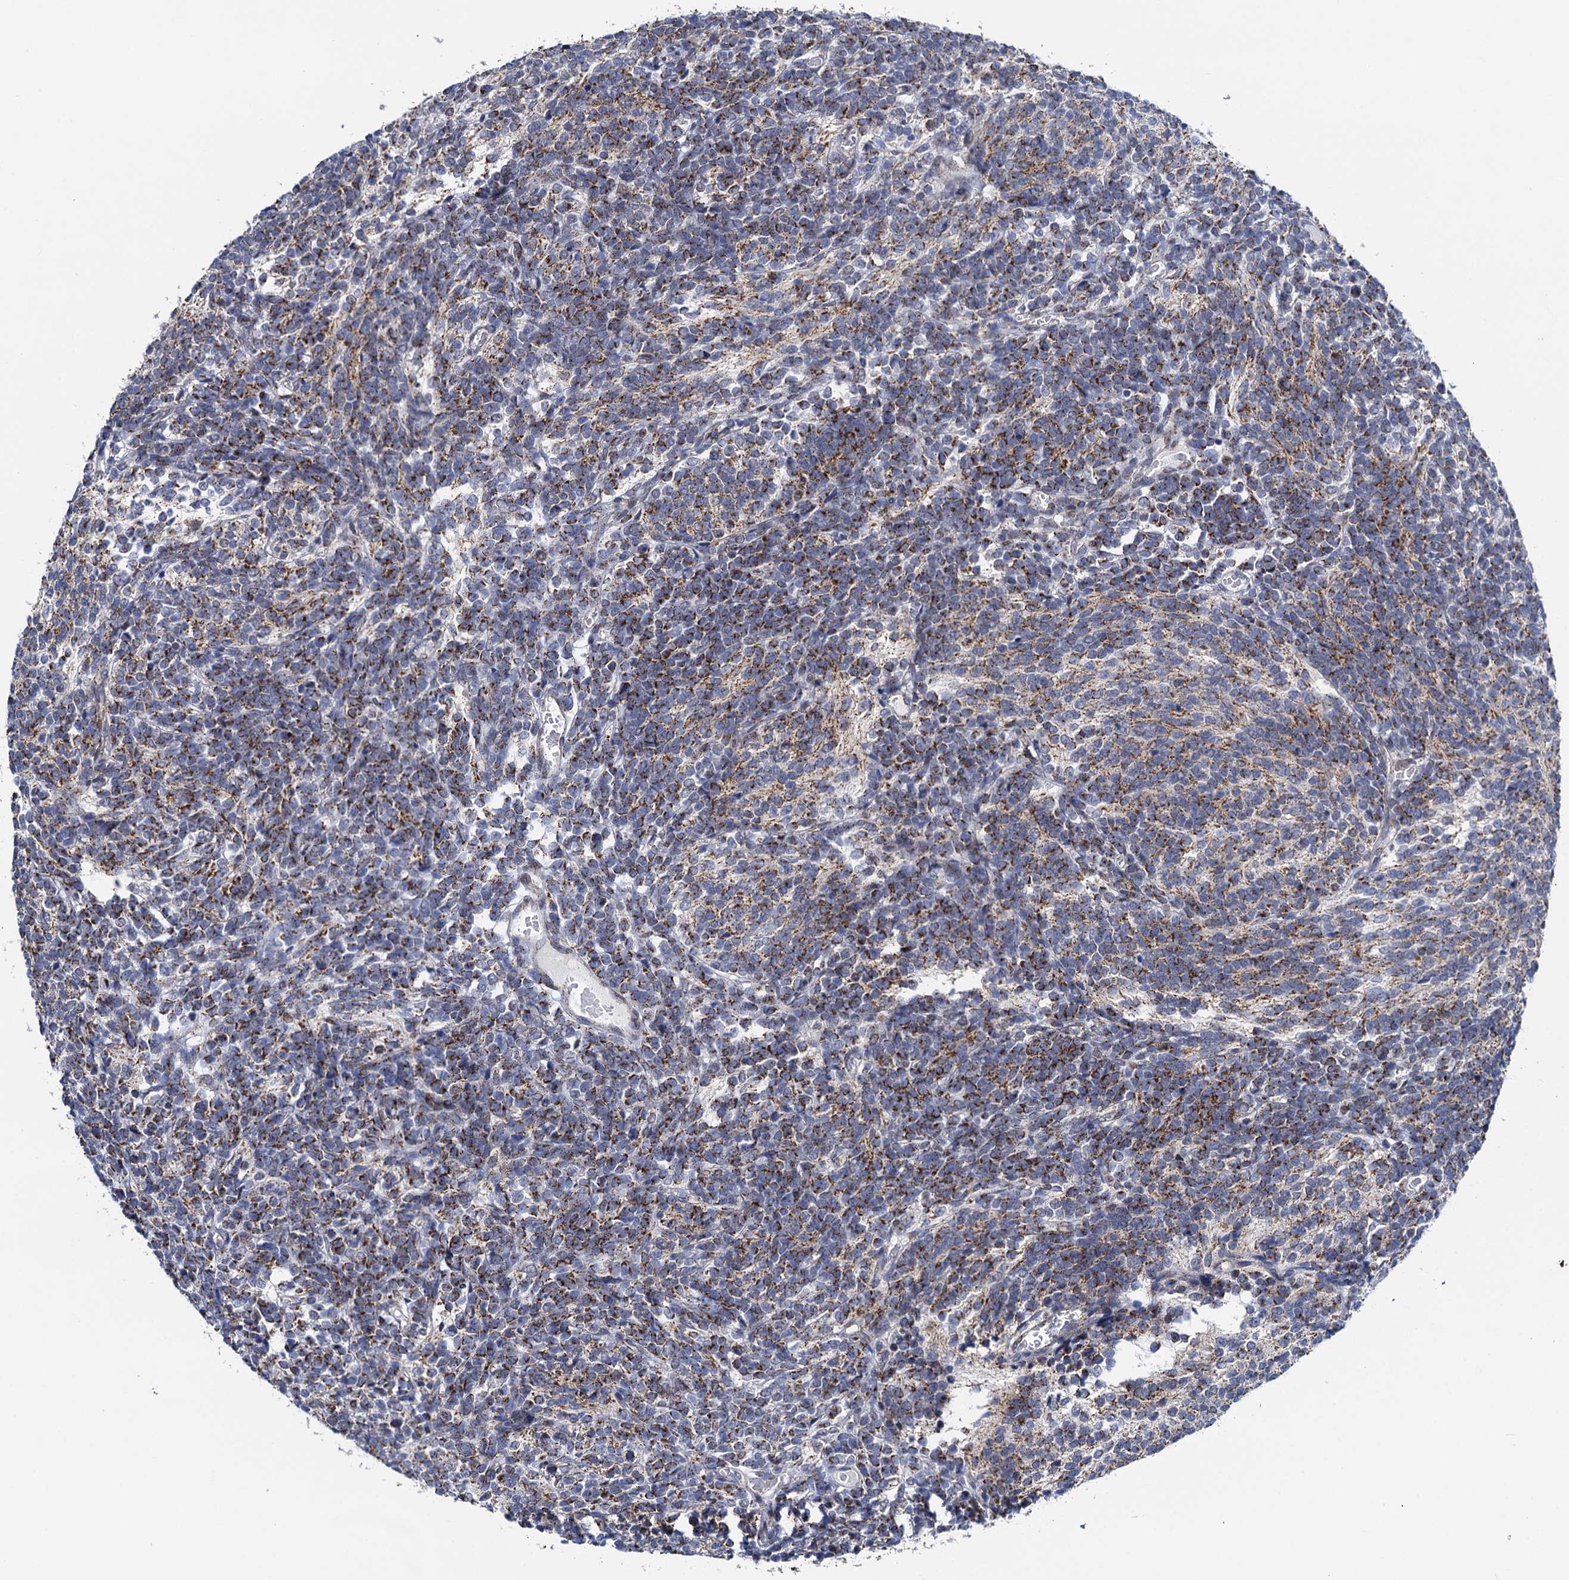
{"staining": {"intensity": "moderate", "quantity": ">75%", "location": "cytoplasmic/membranous"}, "tissue": "glioma", "cell_type": "Tumor cells", "image_type": "cancer", "snomed": [{"axis": "morphology", "description": "Glioma, malignant, Low grade"}, {"axis": "topography", "description": "Brain"}], "caption": "Tumor cells demonstrate medium levels of moderate cytoplasmic/membranous staining in approximately >75% of cells in glioma.", "gene": "PTCD3", "patient": {"sex": "female", "age": 1}}